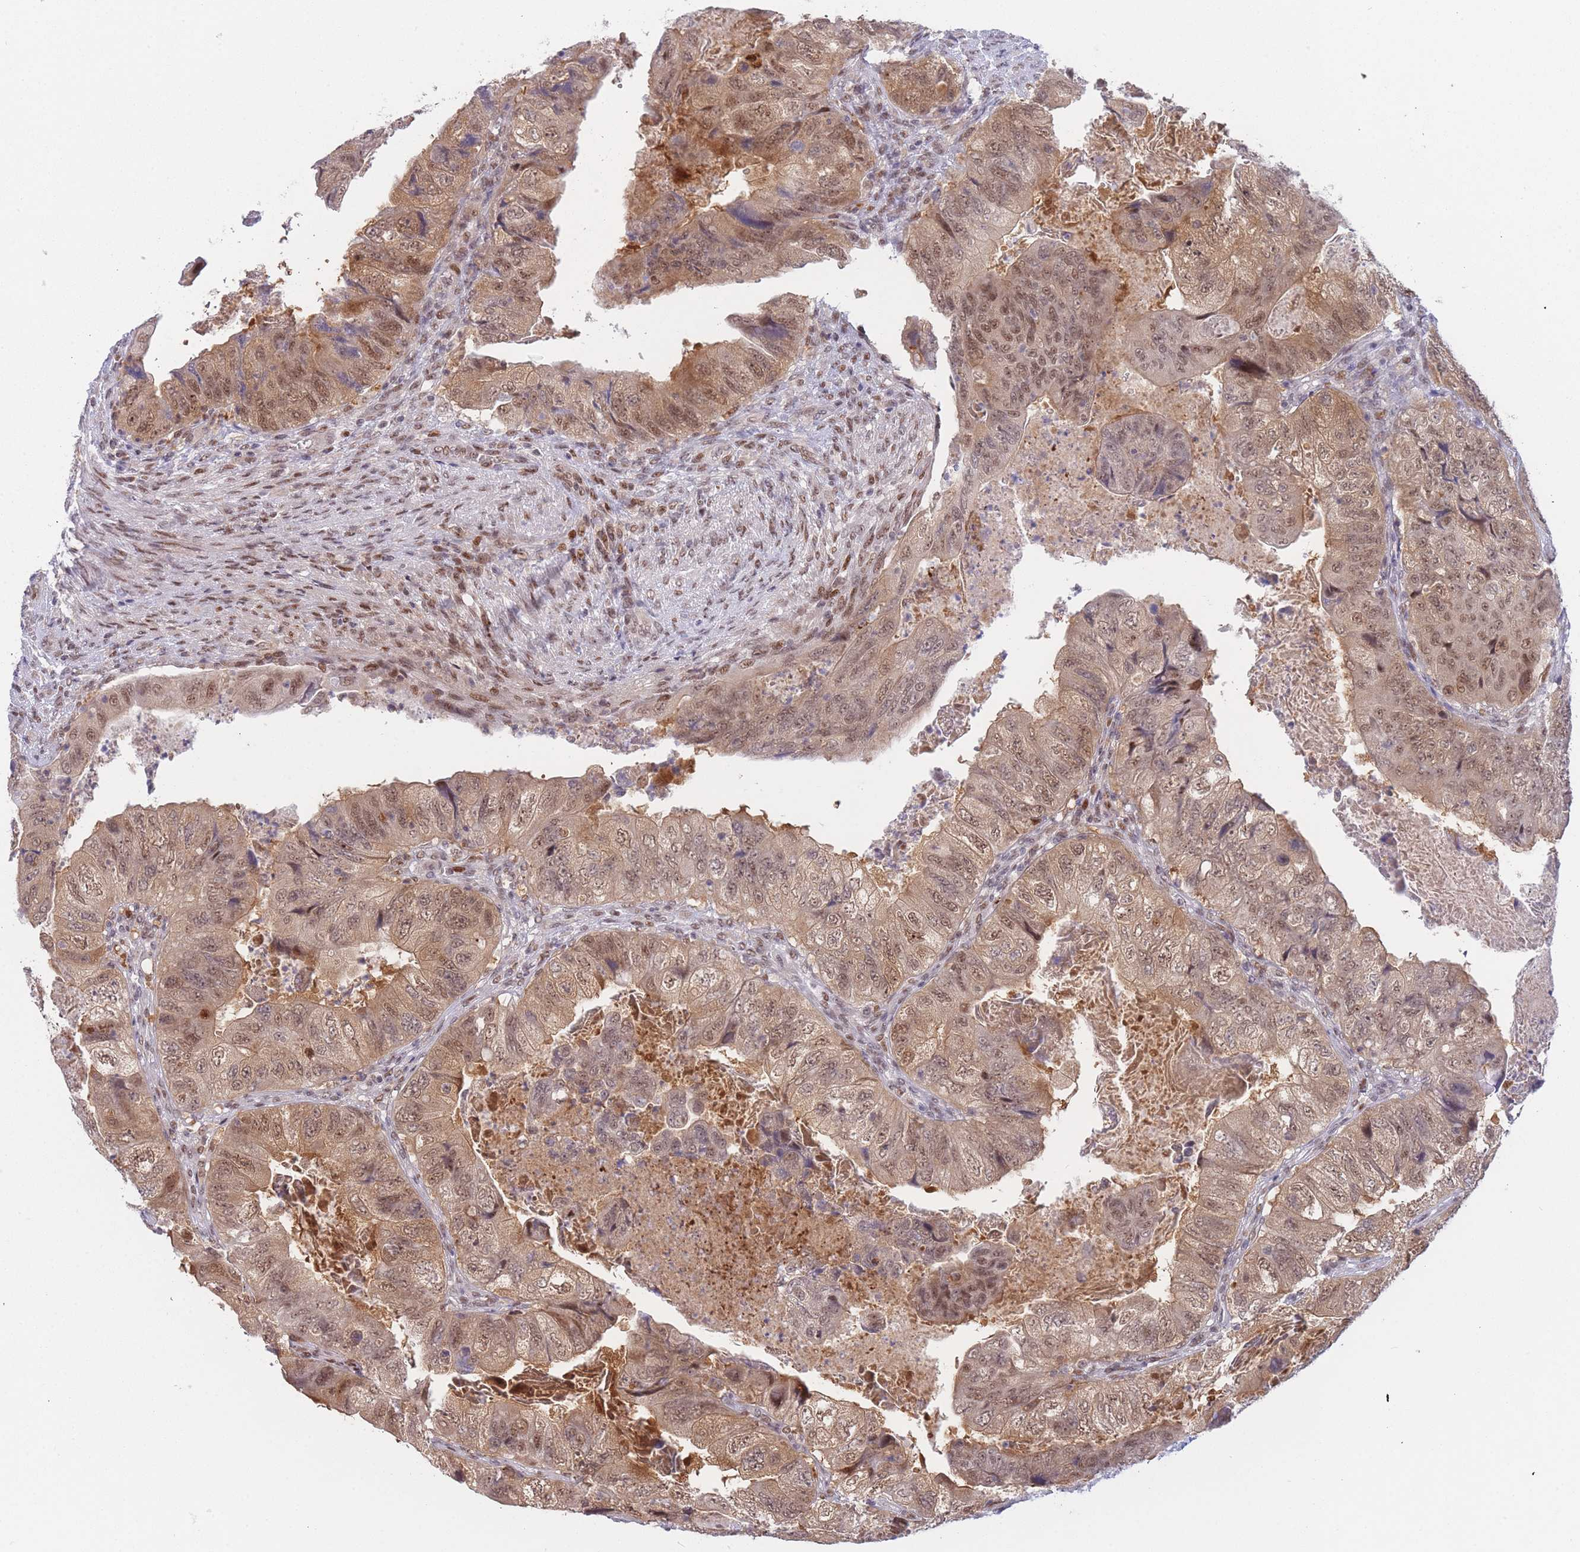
{"staining": {"intensity": "moderate", "quantity": ">75%", "location": "cytoplasmic/membranous,nuclear"}, "tissue": "colorectal cancer", "cell_type": "Tumor cells", "image_type": "cancer", "snomed": [{"axis": "morphology", "description": "Adenocarcinoma, NOS"}, {"axis": "topography", "description": "Rectum"}], "caption": "Approximately >75% of tumor cells in human colorectal cancer exhibit moderate cytoplasmic/membranous and nuclear protein positivity as visualized by brown immunohistochemical staining.", "gene": "DEAF1", "patient": {"sex": "male", "age": 63}}